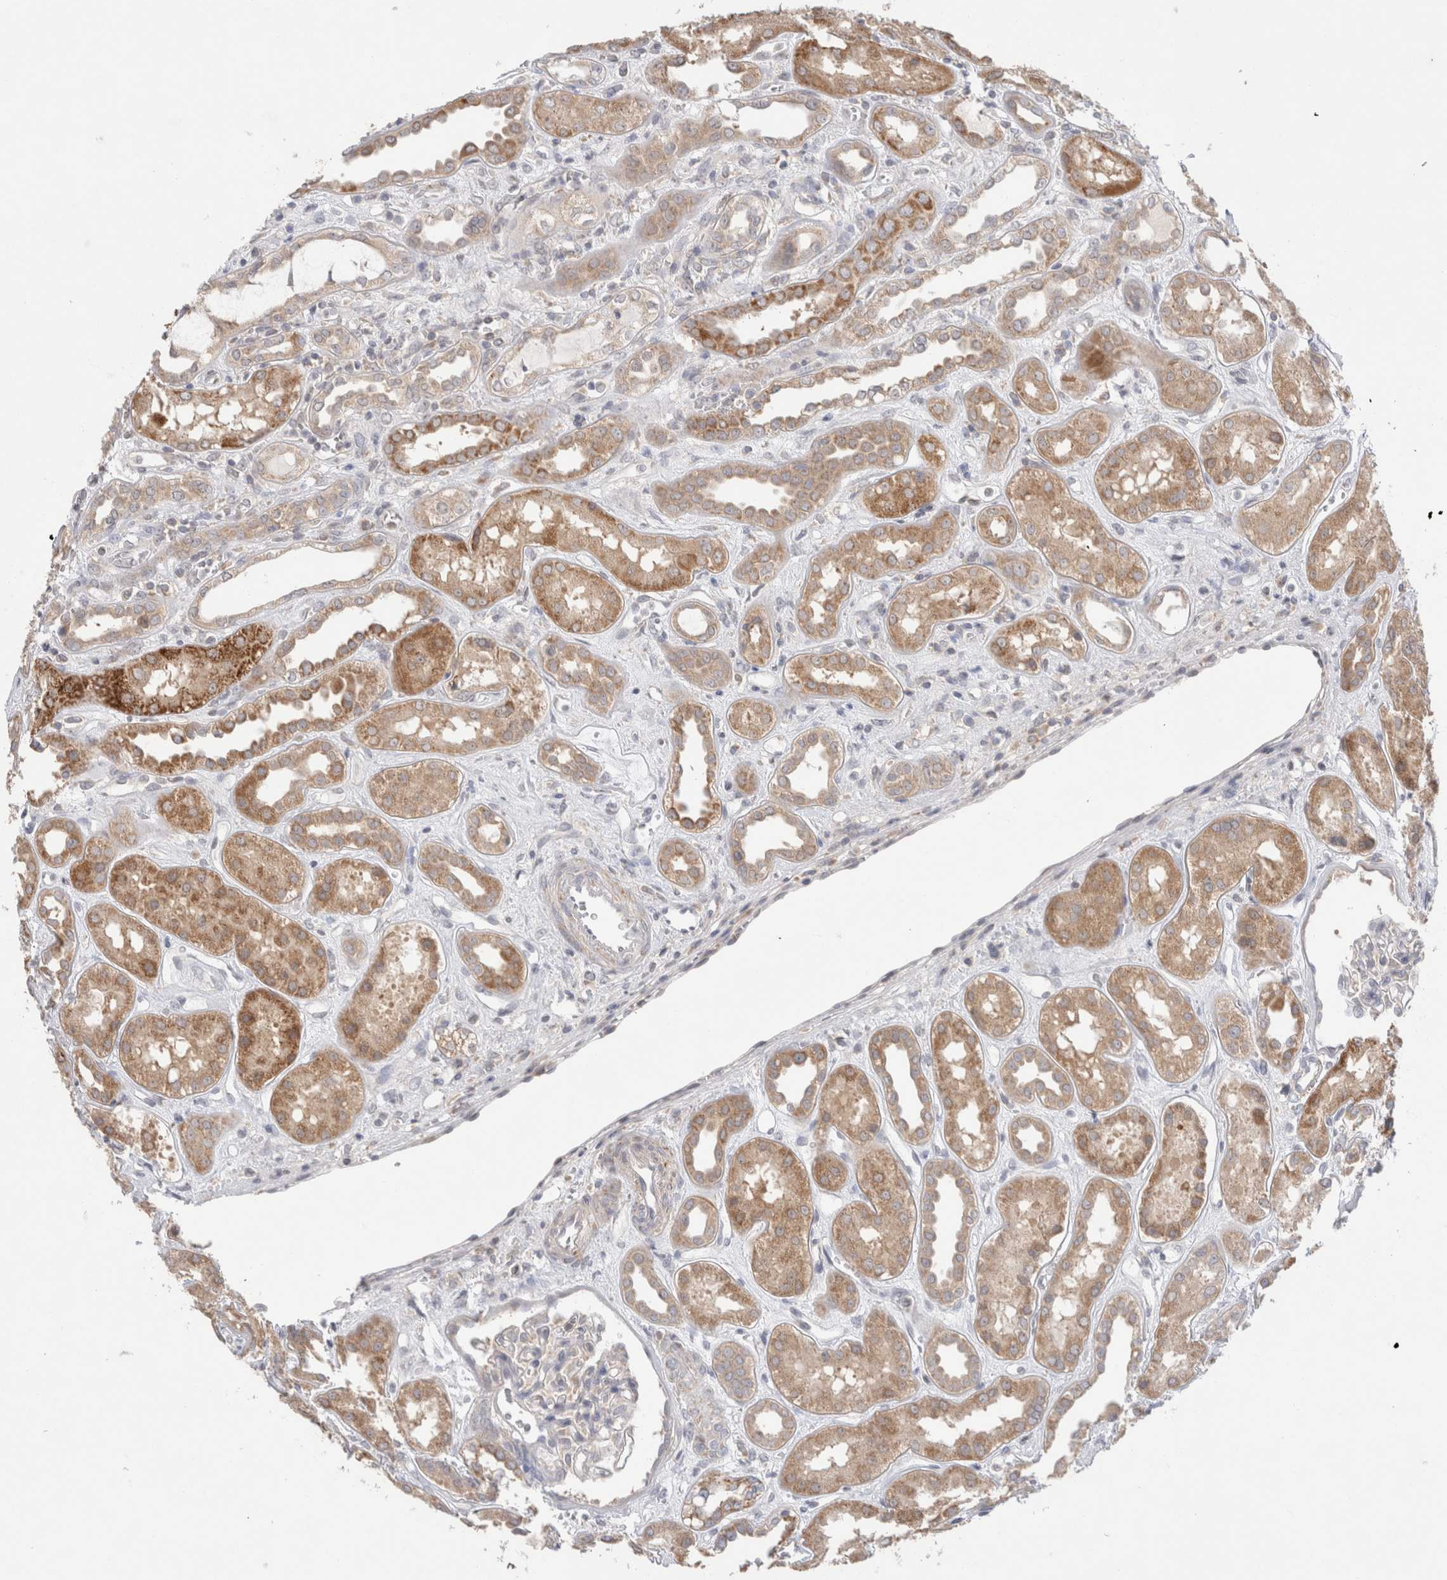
{"staining": {"intensity": "negative", "quantity": "none", "location": "none"}, "tissue": "kidney", "cell_type": "Cells in glomeruli", "image_type": "normal", "snomed": [{"axis": "morphology", "description": "Normal tissue, NOS"}, {"axis": "topography", "description": "Kidney"}], "caption": "Photomicrograph shows no significant protein staining in cells in glomeruli of unremarkable kidney.", "gene": "NDOR1", "patient": {"sex": "male", "age": 59}}